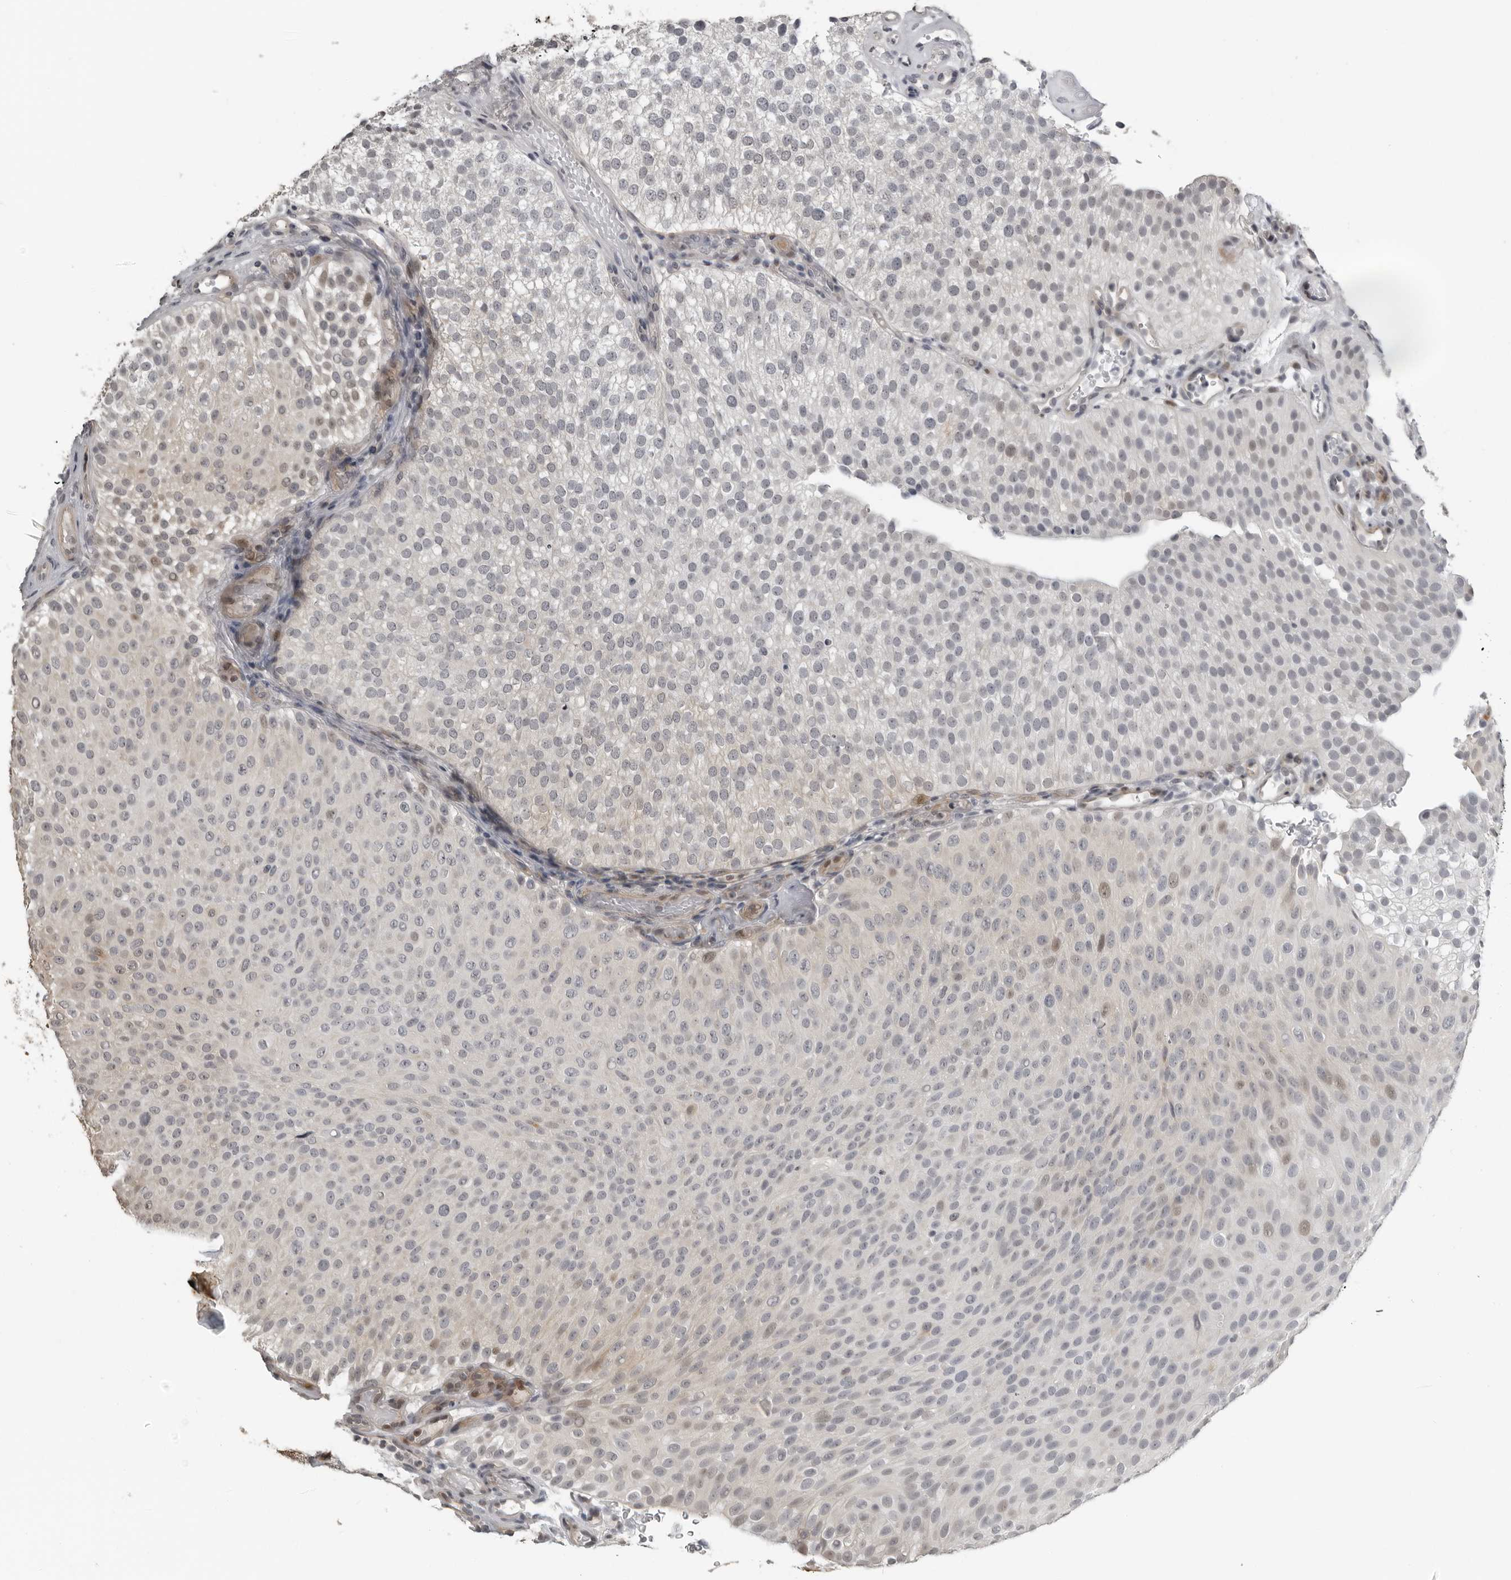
{"staining": {"intensity": "weak", "quantity": "<25%", "location": "cytoplasmic/membranous"}, "tissue": "urothelial cancer", "cell_type": "Tumor cells", "image_type": "cancer", "snomed": [{"axis": "morphology", "description": "Urothelial carcinoma, Low grade"}, {"axis": "topography", "description": "Urinary bladder"}], "caption": "This is a micrograph of immunohistochemistry staining of urothelial carcinoma (low-grade), which shows no expression in tumor cells.", "gene": "PRRX2", "patient": {"sex": "male", "age": 78}}